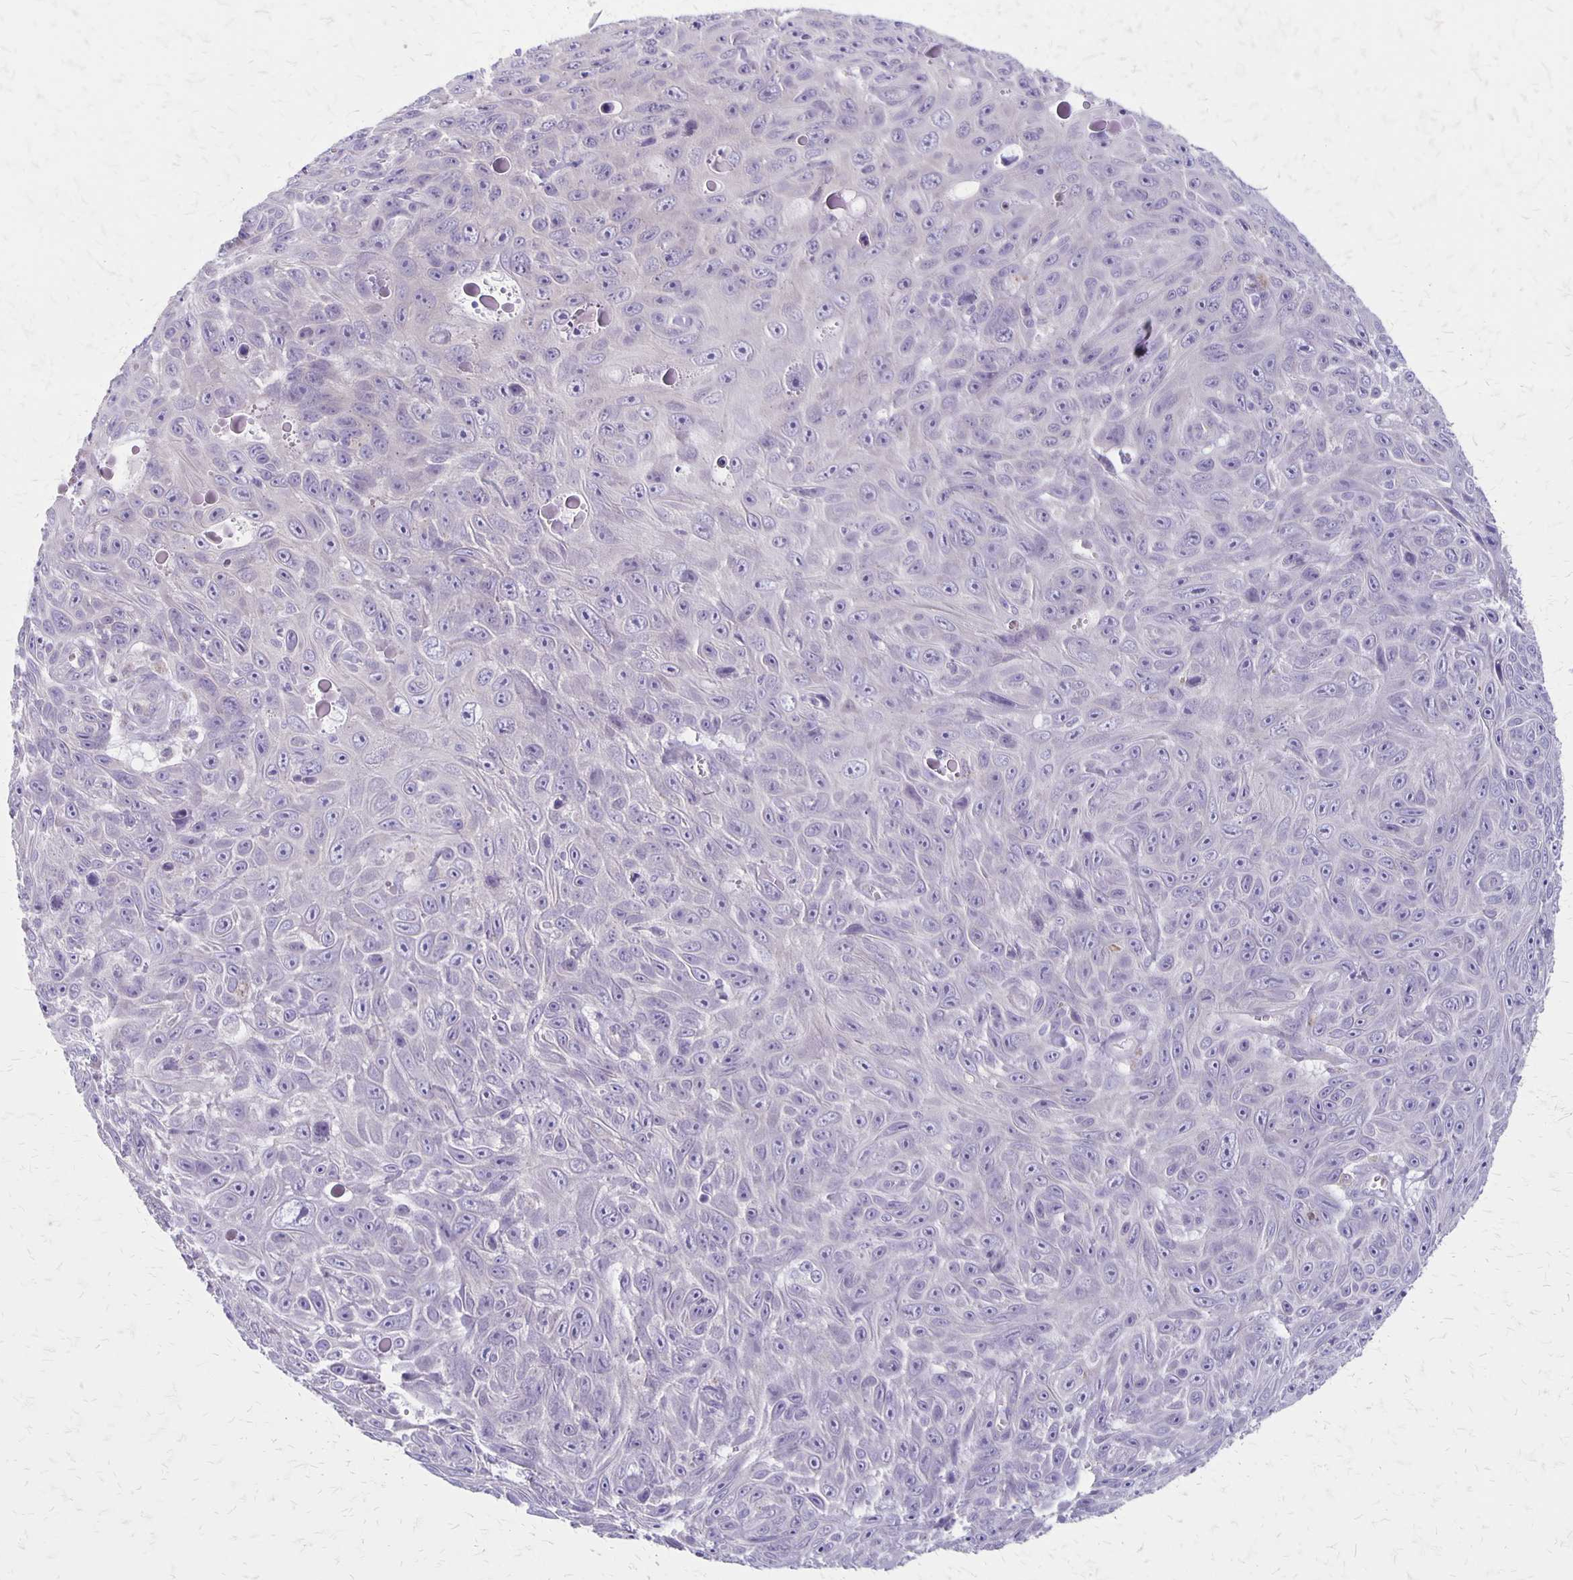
{"staining": {"intensity": "negative", "quantity": "none", "location": "none"}, "tissue": "skin cancer", "cell_type": "Tumor cells", "image_type": "cancer", "snomed": [{"axis": "morphology", "description": "Squamous cell carcinoma, NOS"}, {"axis": "topography", "description": "Skin"}], "caption": "DAB immunohistochemical staining of human skin squamous cell carcinoma displays no significant positivity in tumor cells. (Brightfield microscopy of DAB (3,3'-diaminobenzidine) immunohistochemistry at high magnification).", "gene": "HOMER1", "patient": {"sex": "male", "age": 82}}